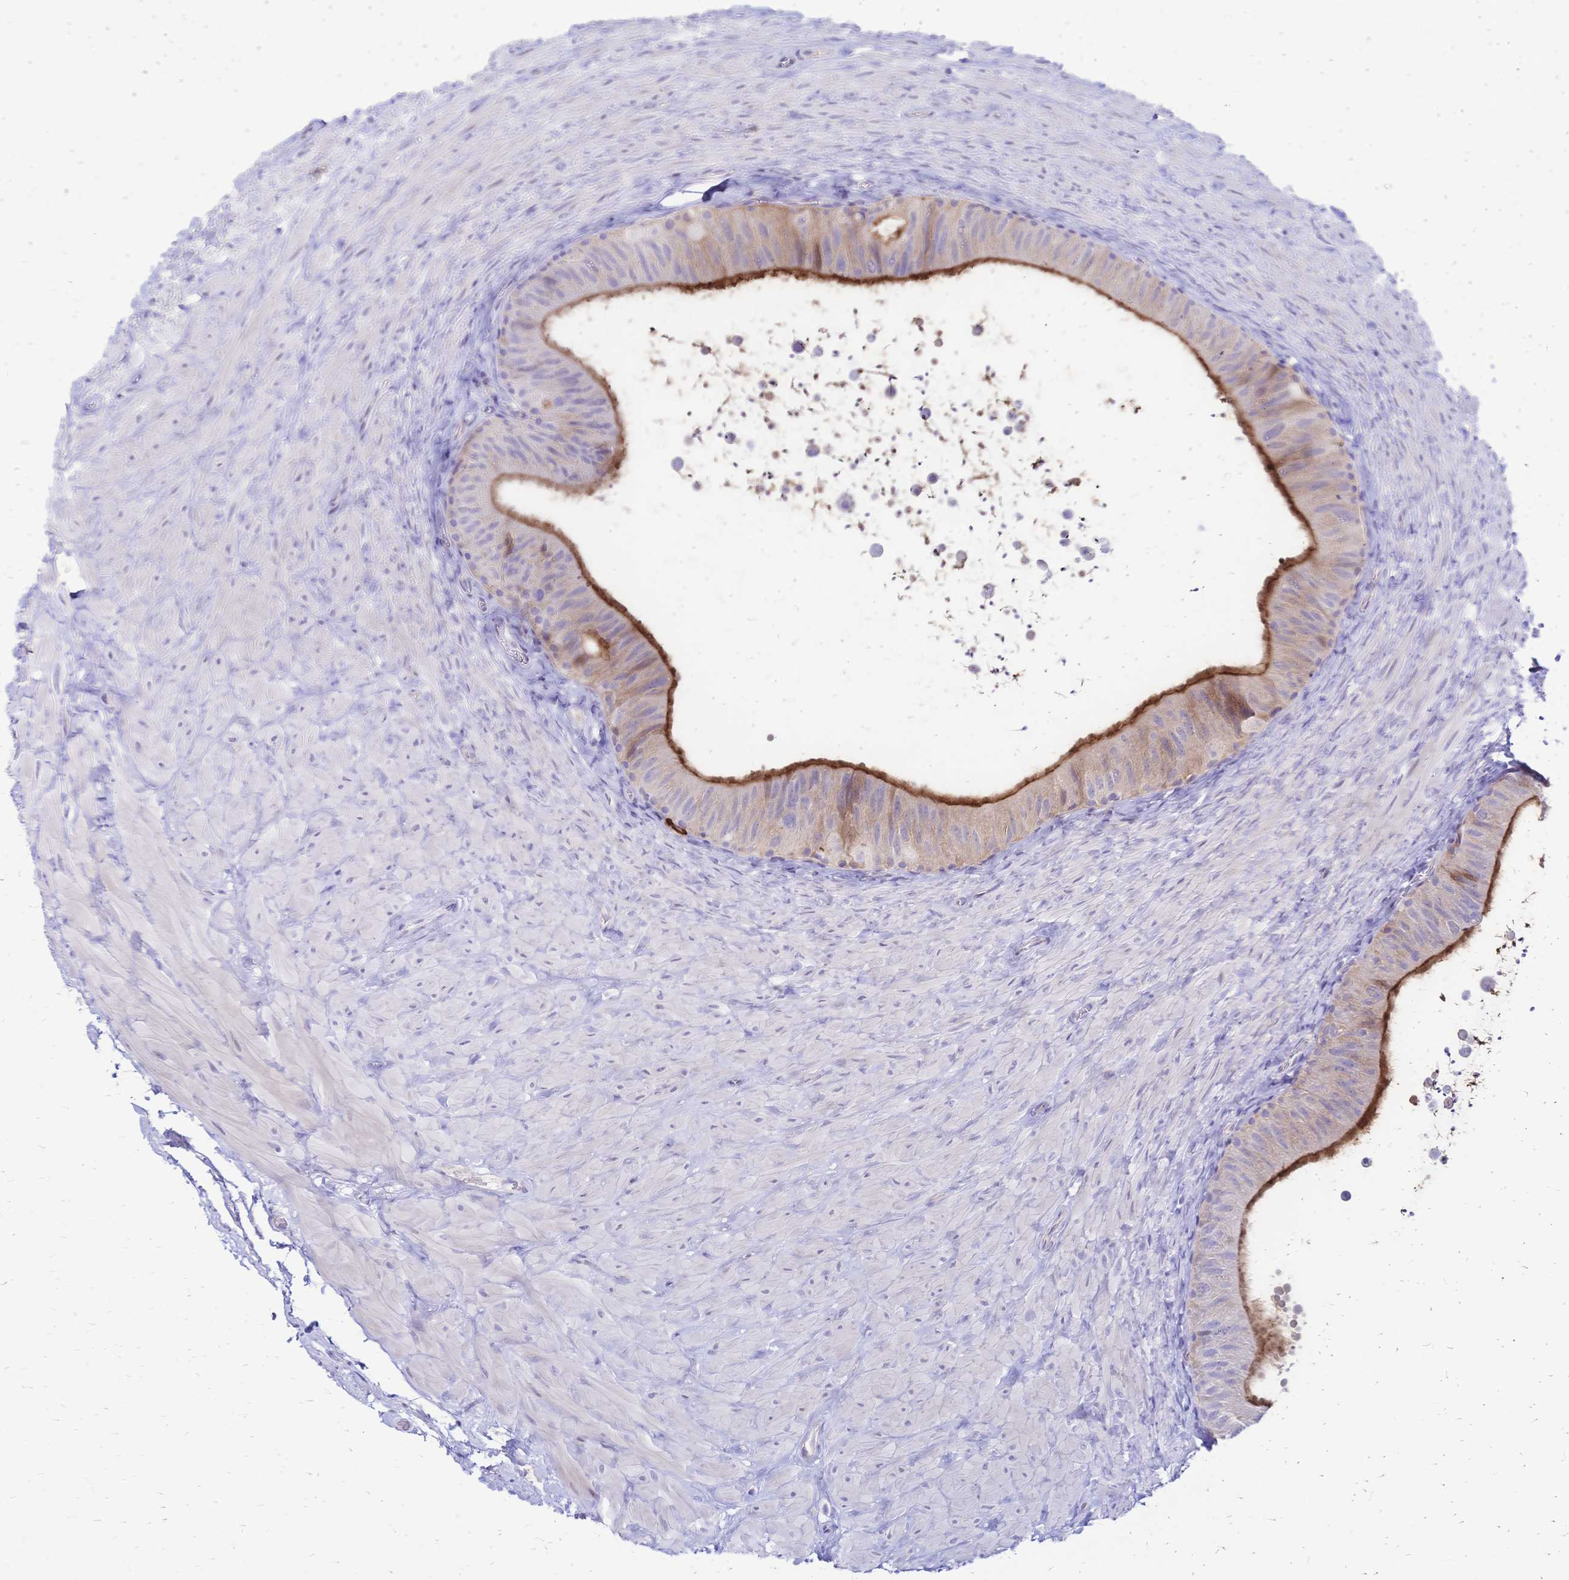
{"staining": {"intensity": "moderate", "quantity": "<25%", "location": "cytoplasmic/membranous"}, "tissue": "epididymis", "cell_type": "Glandular cells", "image_type": "normal", "snomed": [{"axis": "morphology", "description": "Normal tissue, NOS"}, {"axis": "topography", "description": "Epididymis, spermatic cord, NOS"}, {"axis": "topography", "description": "Epididymis"}], "caption": "Protein analysis of normal epididymis demonstrates moderate cytoplasmic/membranous staining in about <25% of glandular cells.", "gene": "IL2RA", "patient": {"sex": "male", "age": 31}}